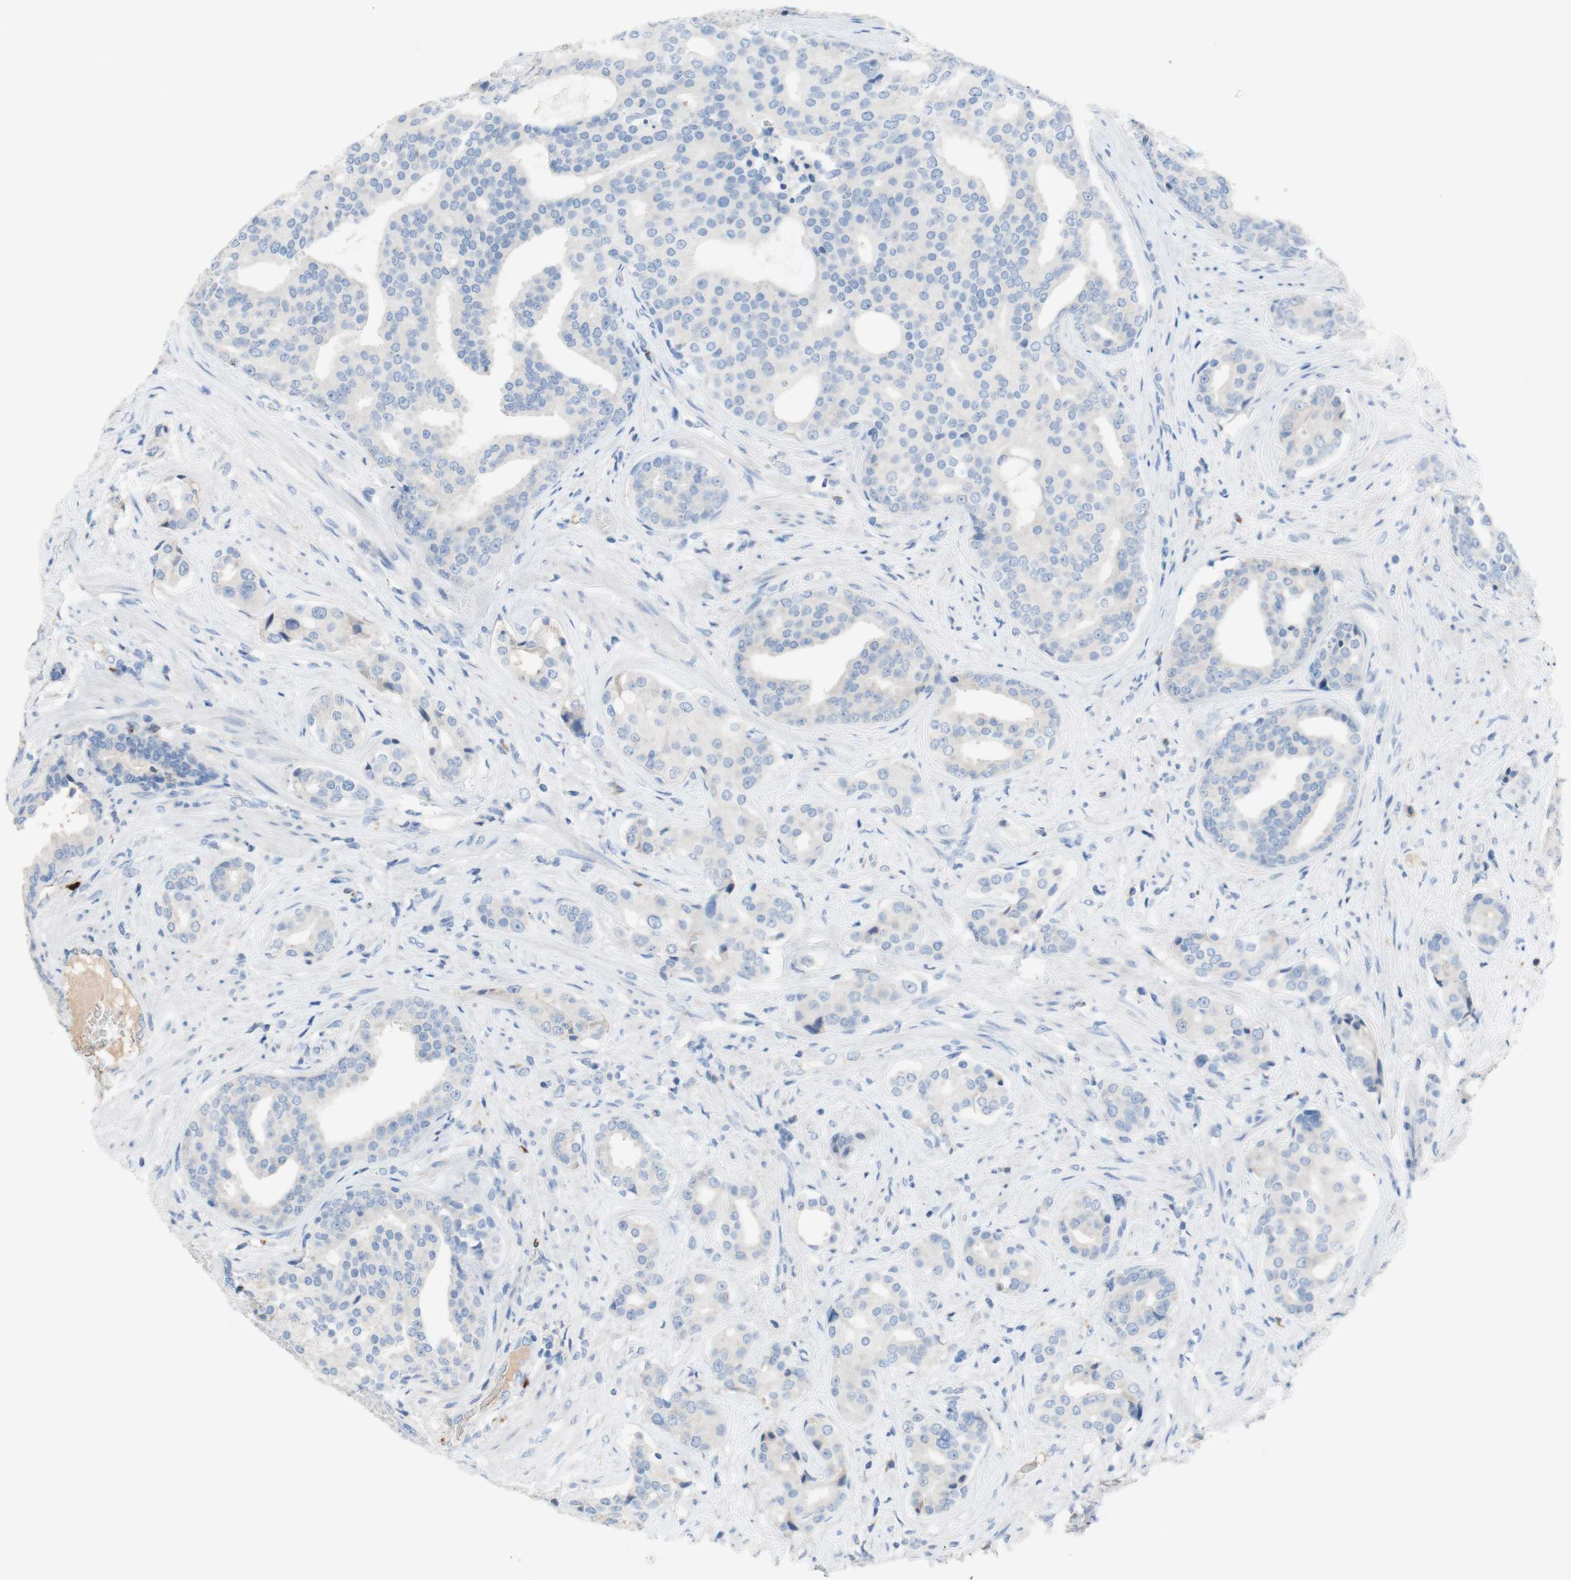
{"staining": {"intensity": "weak", "quantity": ">75%", "location": "cytoplasmic/membranous"}, "tissue": "prostate cancer", "cell_type": "Tumor cells", "image_type": "cancer", "snomed": [{"axis": "morphology", "description": "Adenocarcinoma, High grade"}, {"axis": "topography", "description": "Prostate"}], "caption": "A micrograph showing weak cytoplasmic/membranous expression in about >75% of tumor cells in high-grade adenocarcinoma (prostate), as visualized by brown immunohistochemical staining.", "gene": "PACSIN1", "patient": {"sex": "male", "age": 71}}